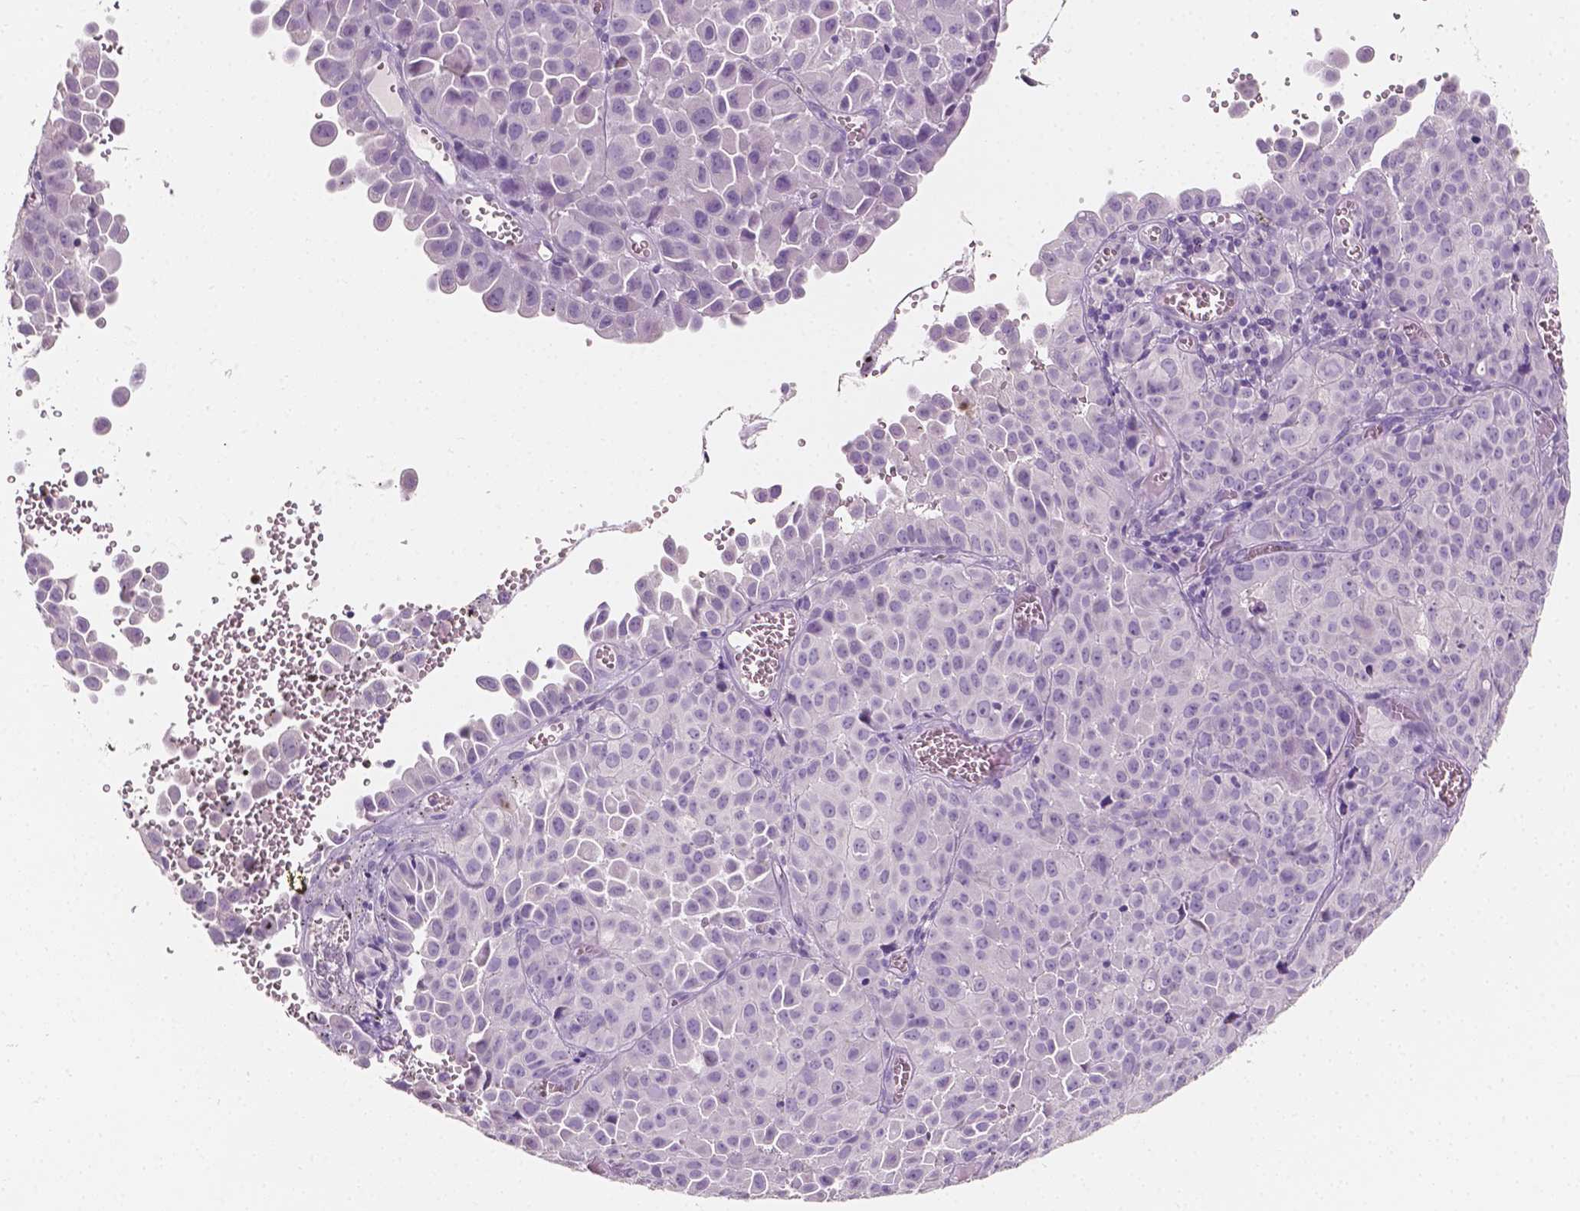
{"staining": {"intensity": "negative", "quantity": "none", "location": "none"}, "tissue": "cervical cancer", "cell_type": "Tumor cells", "image_type": "cancer", "snomed": [{"axis": "morphology", "description": "Squamous cell carcinoma, NOS"}, {"axis": "topography", "description": "Cervix"}], "caption": "Immunohistochemical staining of human squamous cell carcinoma (cervical) shows no significant staining in tumor cells.", "gene": "TAL1", "patient": {"sex": "female", "age": 55}}